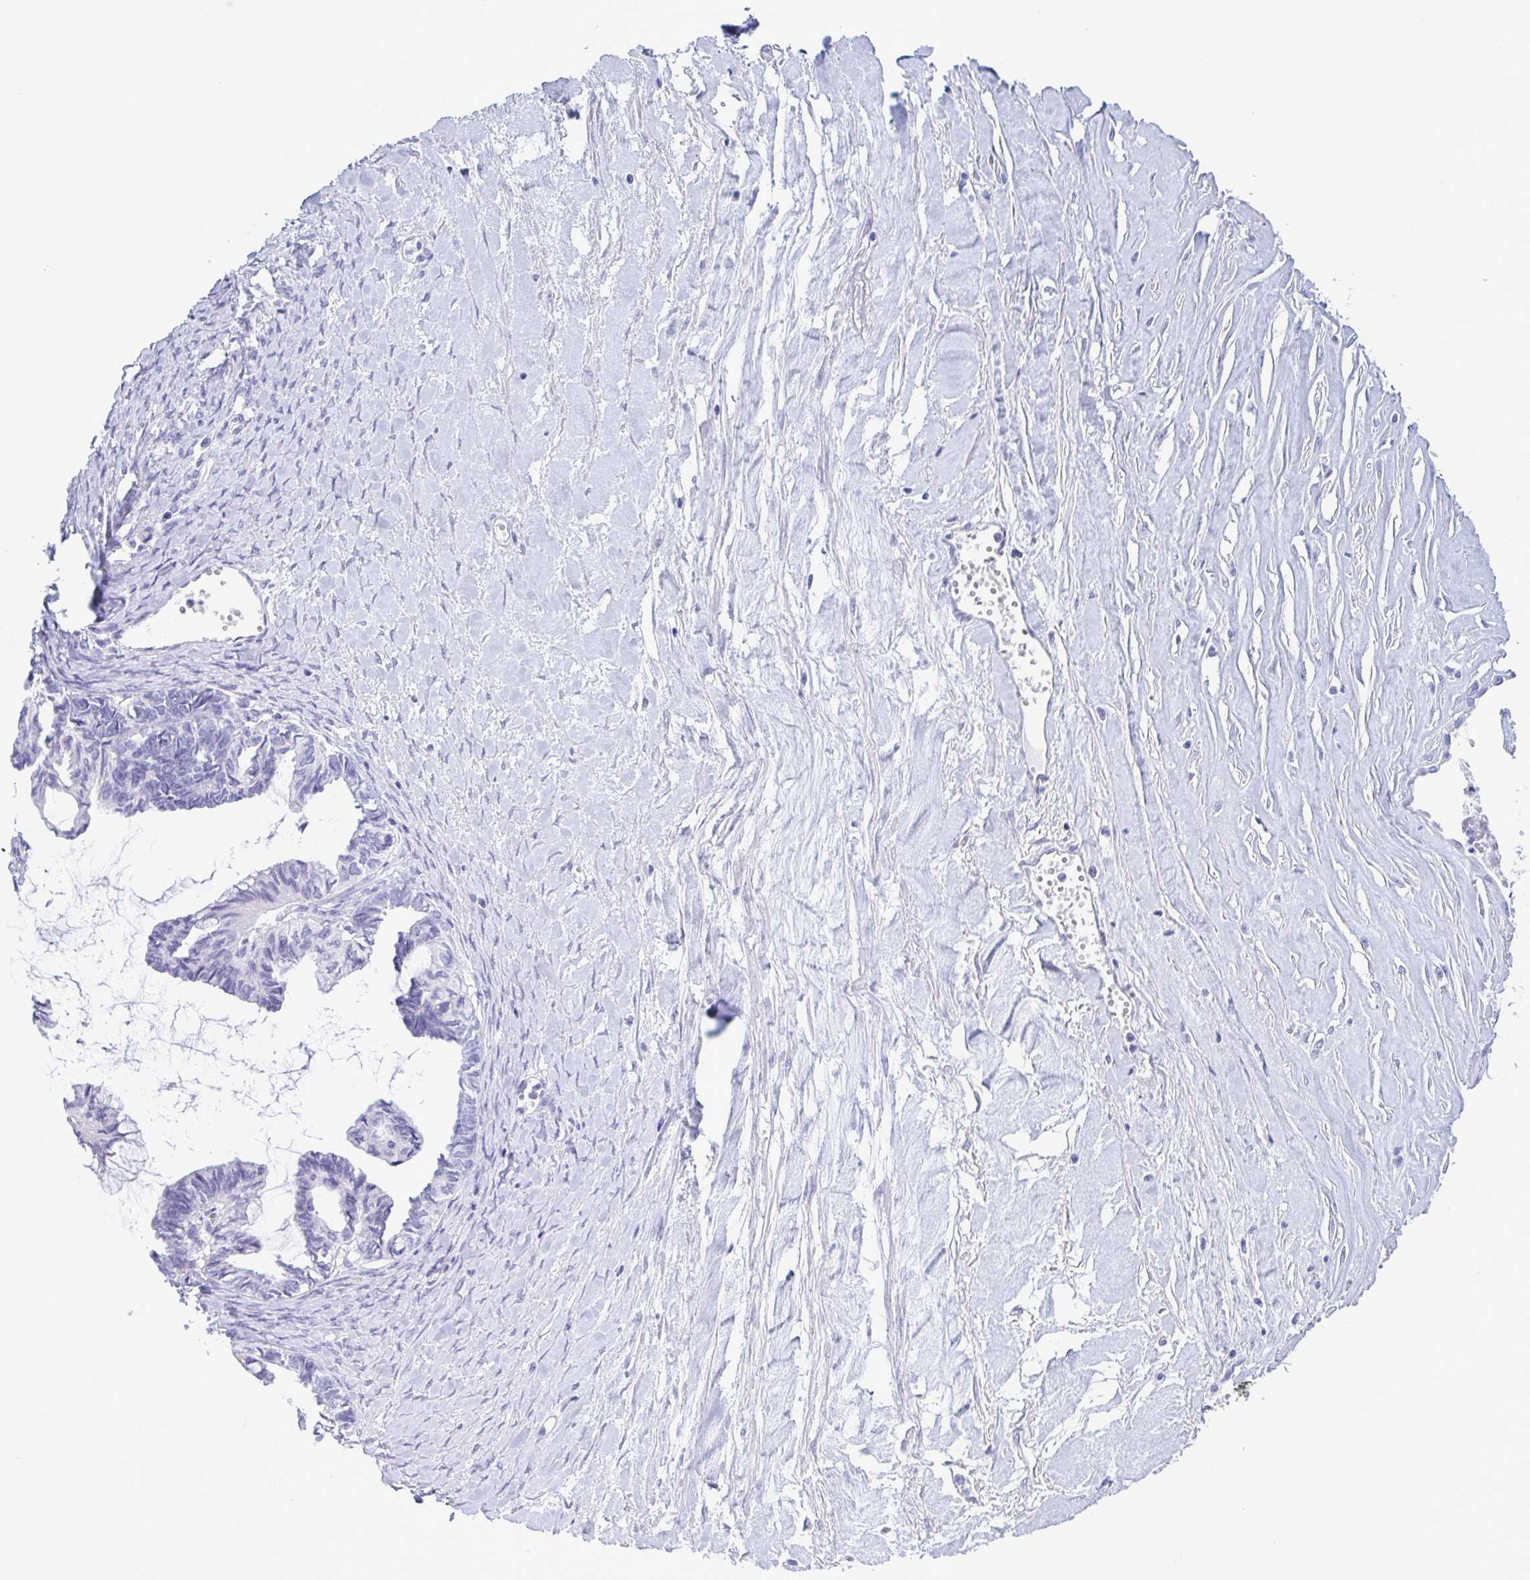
{"staining": {"intensity": "negative", "quantity": "none", "location": "none"}, "tissue": "ovarian cancer", "cell_type": "Tumor cells", "image_type": "cancer", "snomed": [{"axis": "morphology", "description": "Cystadenocarcinoma, mucinous, NOS"}, {"axis": "topography", "description": "Ovary"}], "caption": "The photomicrograph demonstrates no significant staining in tumor cells of mucinous cystadenocarcinoma (ovarian).", "gene": "CDX4", "patient": {"sex": "female", "age": 61}}